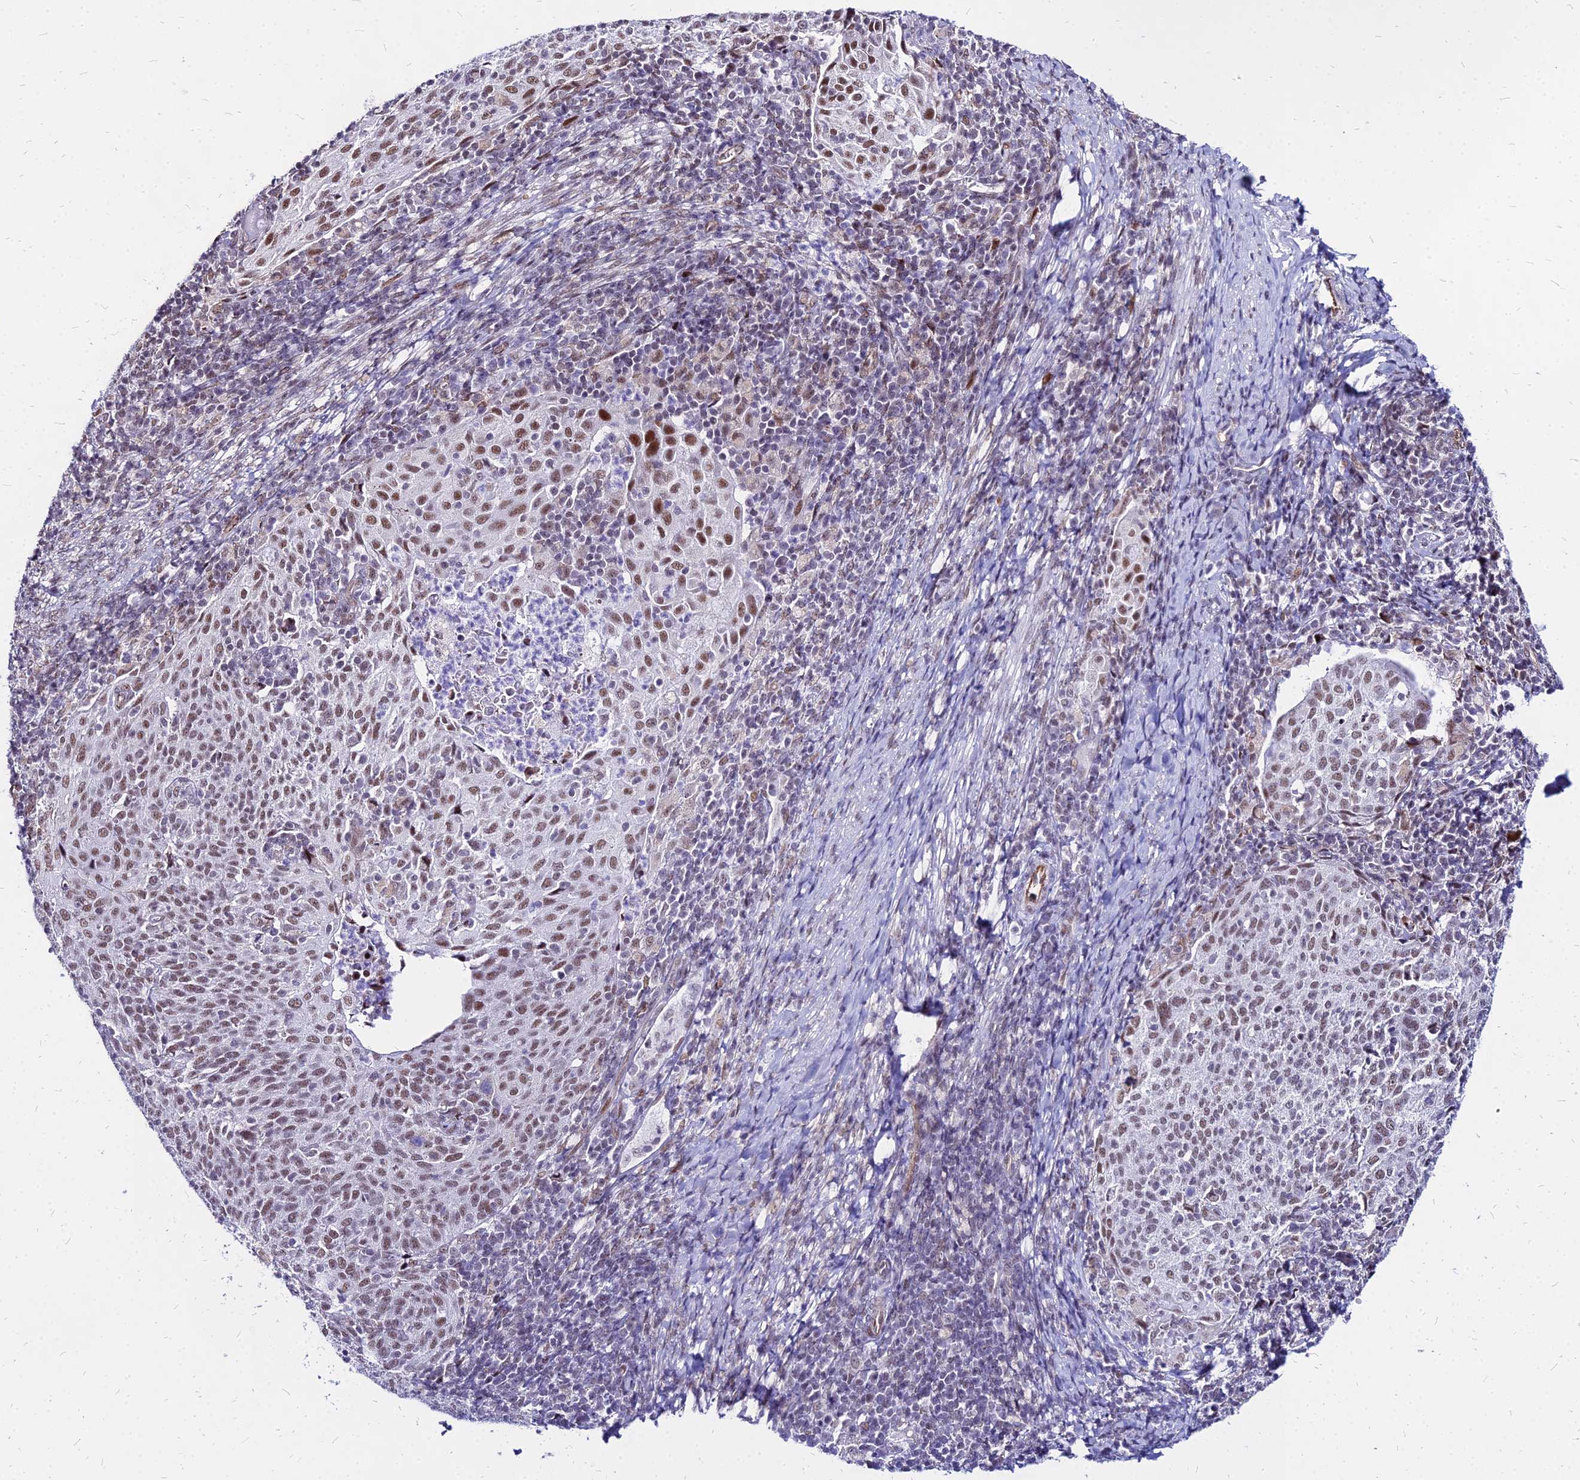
{"staining": {"intensity": "moderate", "quantity": ">75%", "location": "nuclear"}, "tissue": "cervical cancer", "cell_type": "Tumor cells", "image_type": "cancer", "snomed": [{"axis": "morphology", "description": "Squamous cell carcinoma, NOS"}, {"axis": "topography", "description": "Cervix"}], "caption": "Moderate nuclear protein staining is appreciated in about >75% of tumor cells in cervical cancer (squamous cell carcinoma). The protein of interest is stained brown, and the nuclei are stained in blue (DAB IHC with brightfield microscopy, high magnification).", "gene": "FDX2", "patient": {"sex": "female", "age": 52}}